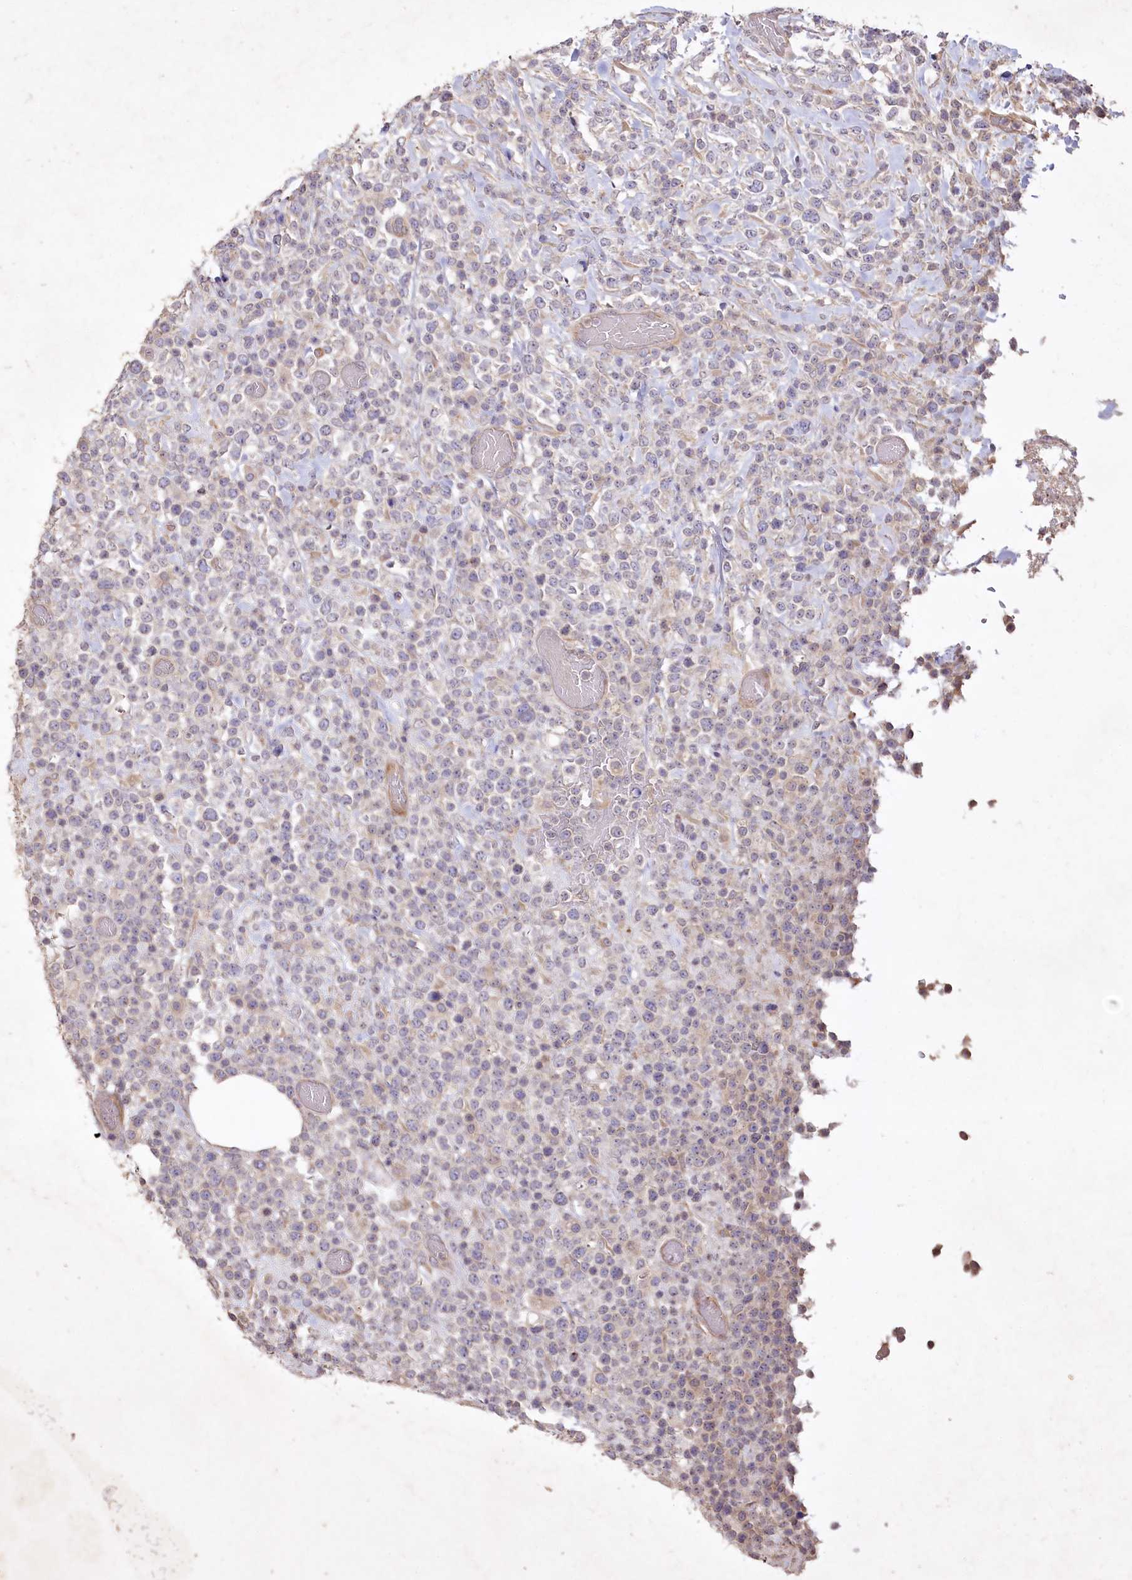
{"staining": {"intensity": "negative", "quantity": "none", "location": "none"}, "tissue": "lymphoma", "cell_type": "Tumor cells", "image_type": "cancer", "snomed": [{"axis": "morphology", "description": "Malignant lymphoma, non-Hodgkin's type, High grade"}, {"axis": "topography", "description": "Colon"}], "caption": "IHC photomicrograph of neoplastic tissue: human lymphoma stained with DAB demonstrates no significant protein staining in tumor cells. (DAB IHC, high magnification).", "gene": "IRAK1BP1", "patient": {"sex": "female", "age": 53}}